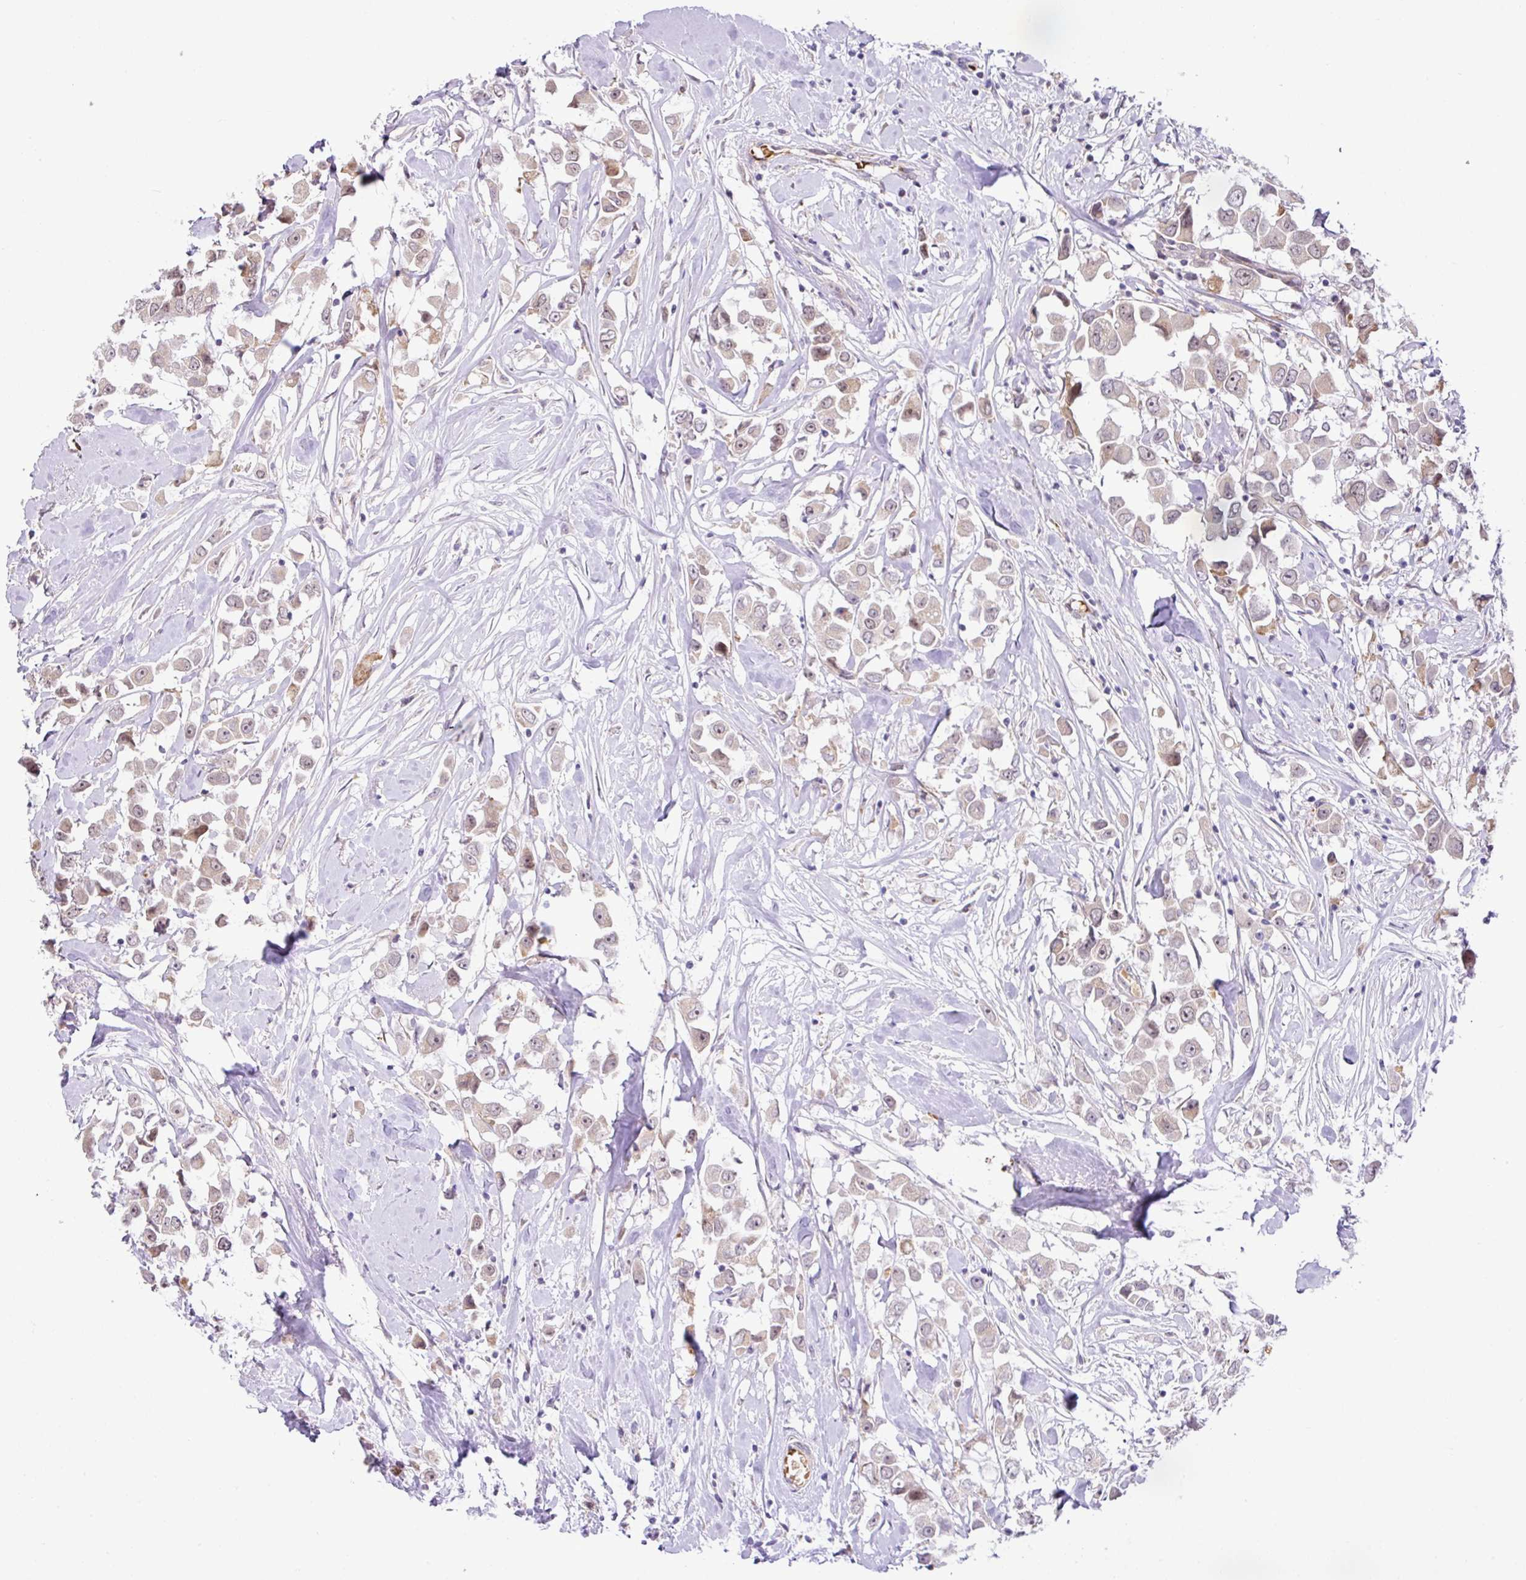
{"staining": {"intensity": "weak", "quantity": ">75%", "location": "cytoplasmic/membranous,nuclear"}, "tissue": "breast cancer", "cell_type": "Tumor cells", "image_type": "cancer", "snomed": [{"axis": "morphology", "description": "Duct carcinoma"}, {"axis": "topography", "description": "Breast"}], "caption": "Breast cancer (invasive ductal carcinoma) stained with DAB (3,3'-diaminobenzidine) immunohistochemistry (IHC) displays low levels of weak cytoplasmic/membranous and nuclear positivity in about >75% of tumor cells.", "gene": "PARP2", "patient": {"sex": "female", "age": 61}}